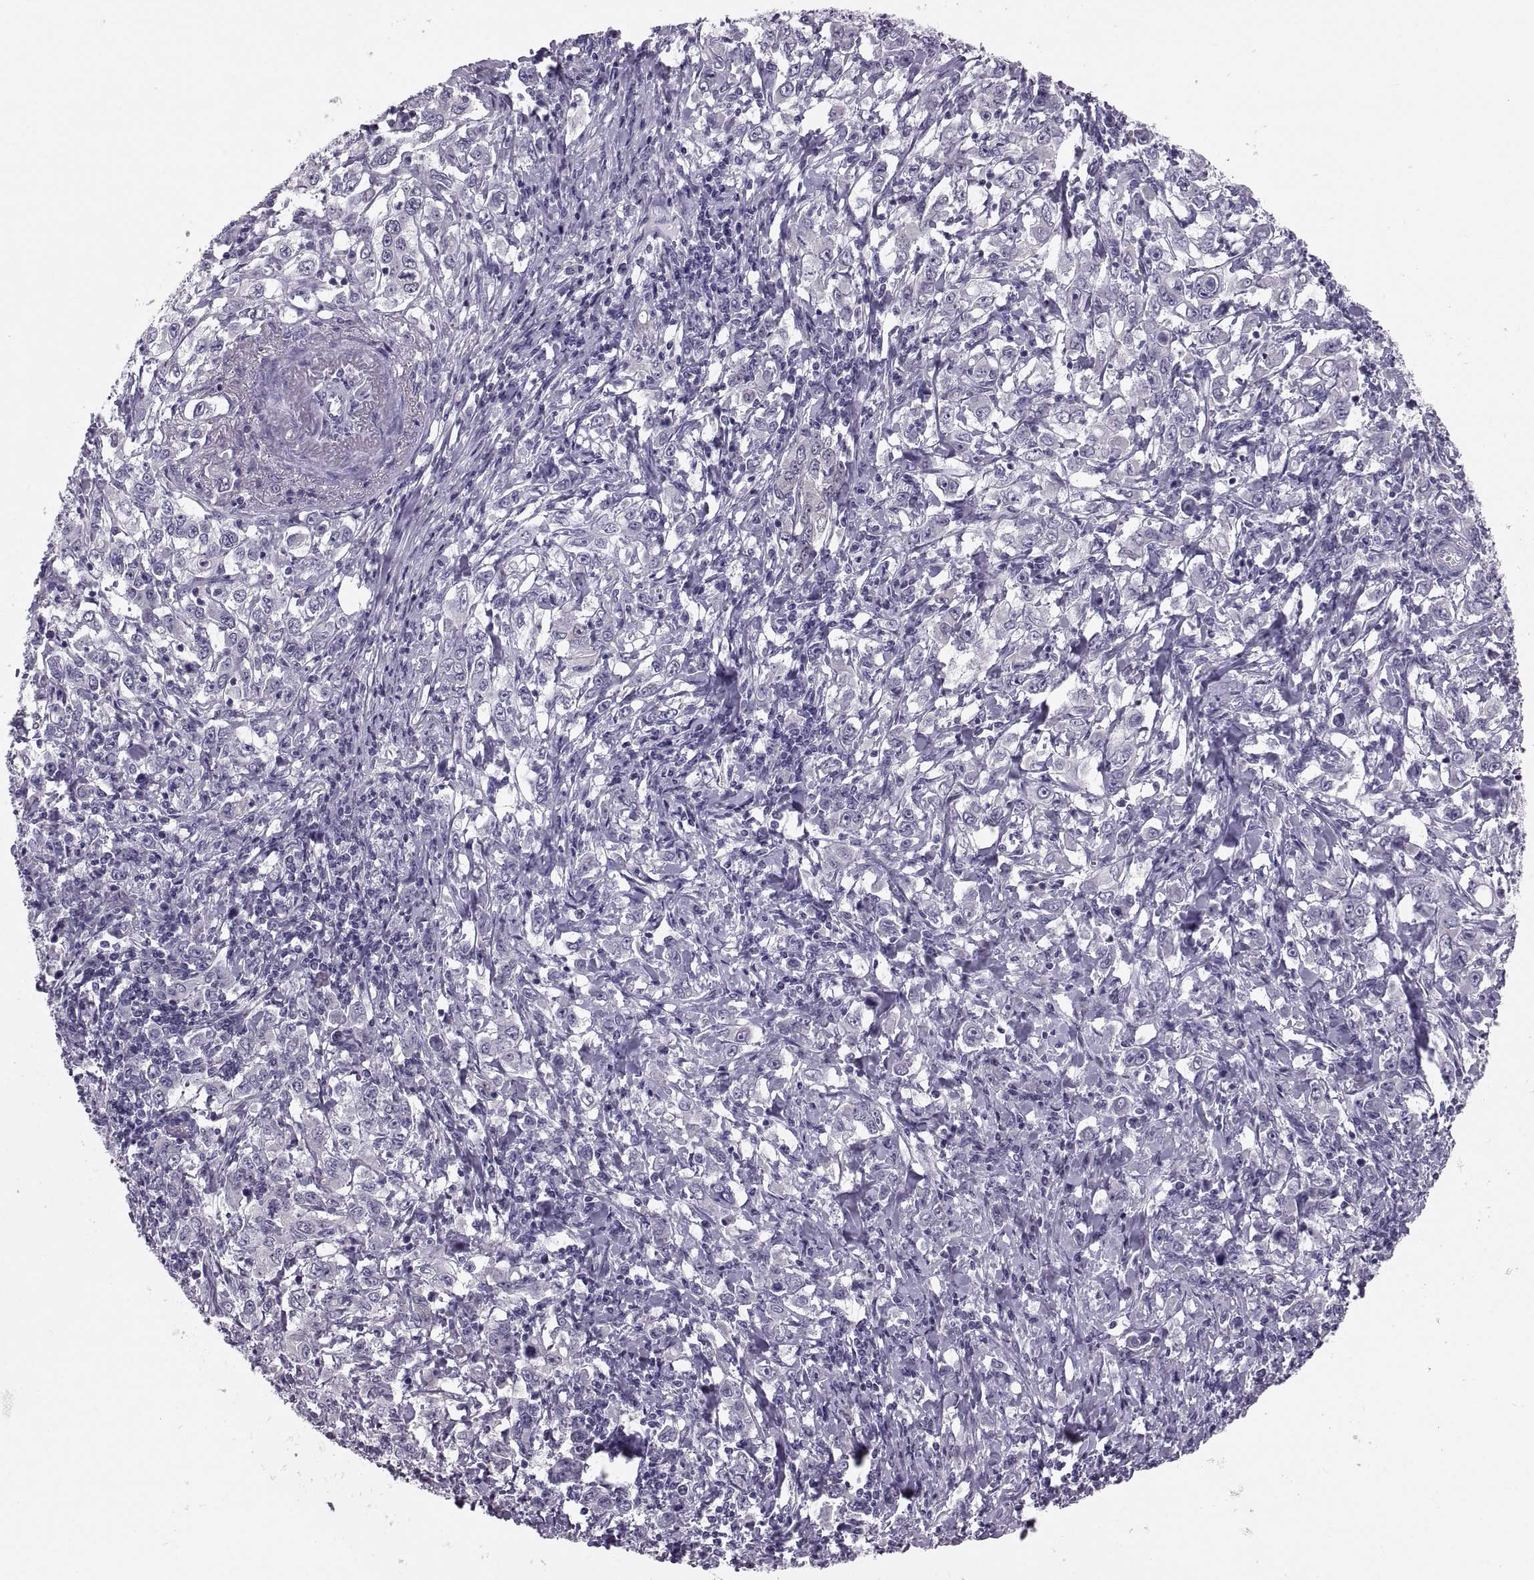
{"staining": {"intensity": "negative", "quantity": "none", "location": "none"}, "tissue": "stomach cancer", "cell_type": "Tumor cells", "image_type": "cancer", "snomed": [{"axis": "morphology", "description": "Adenocarcinoma, NOS"}, {"axis": "topography", "description": "Stomach, lower"}], "caption": "The histopathology image demonstrates no staining of tumor cells in stomach adenocarcinoma.", "gene": "ADH6", "patient": {"sex": "female", "age": 72}}